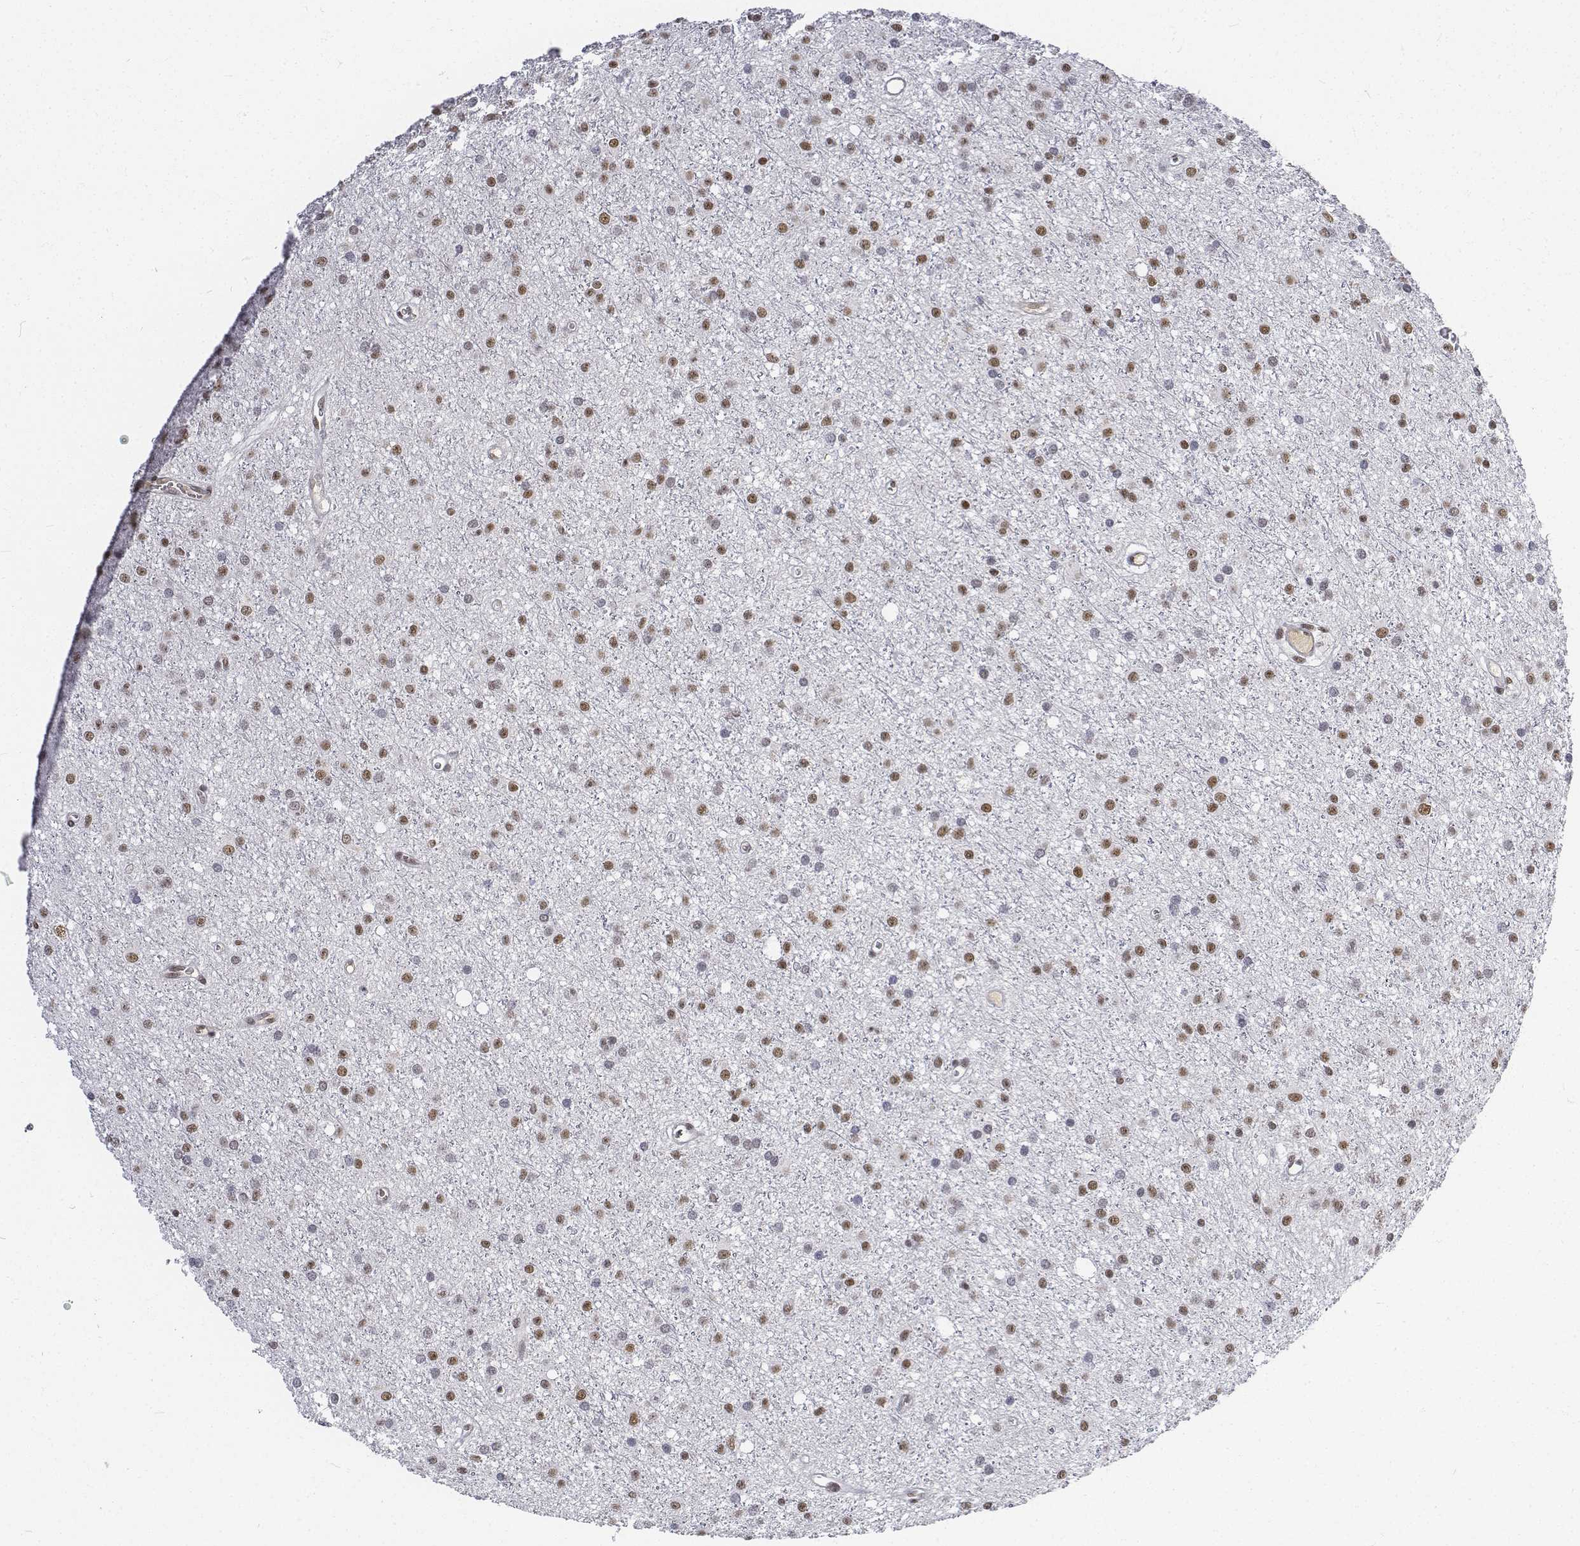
{"staining": {"intensity": "moderate", "quantity": "25%-75%", "location": "nuclear"}, "tissue": "glioma", "cell_type": "Tumor cells", "image_type": "cancer", "snomed": [{"axis": "morphology", "description": "Glioma, malignant, Low grade"}, {"axis": "topography", "description": "Brain"}], "caption": "The immunohistochemical stain shows moderate nuclear expression in tumor cells of malignant low-grade glioma tissue.", "gene": "ATRX", "patient": {"sex": "male", "age": 27}}